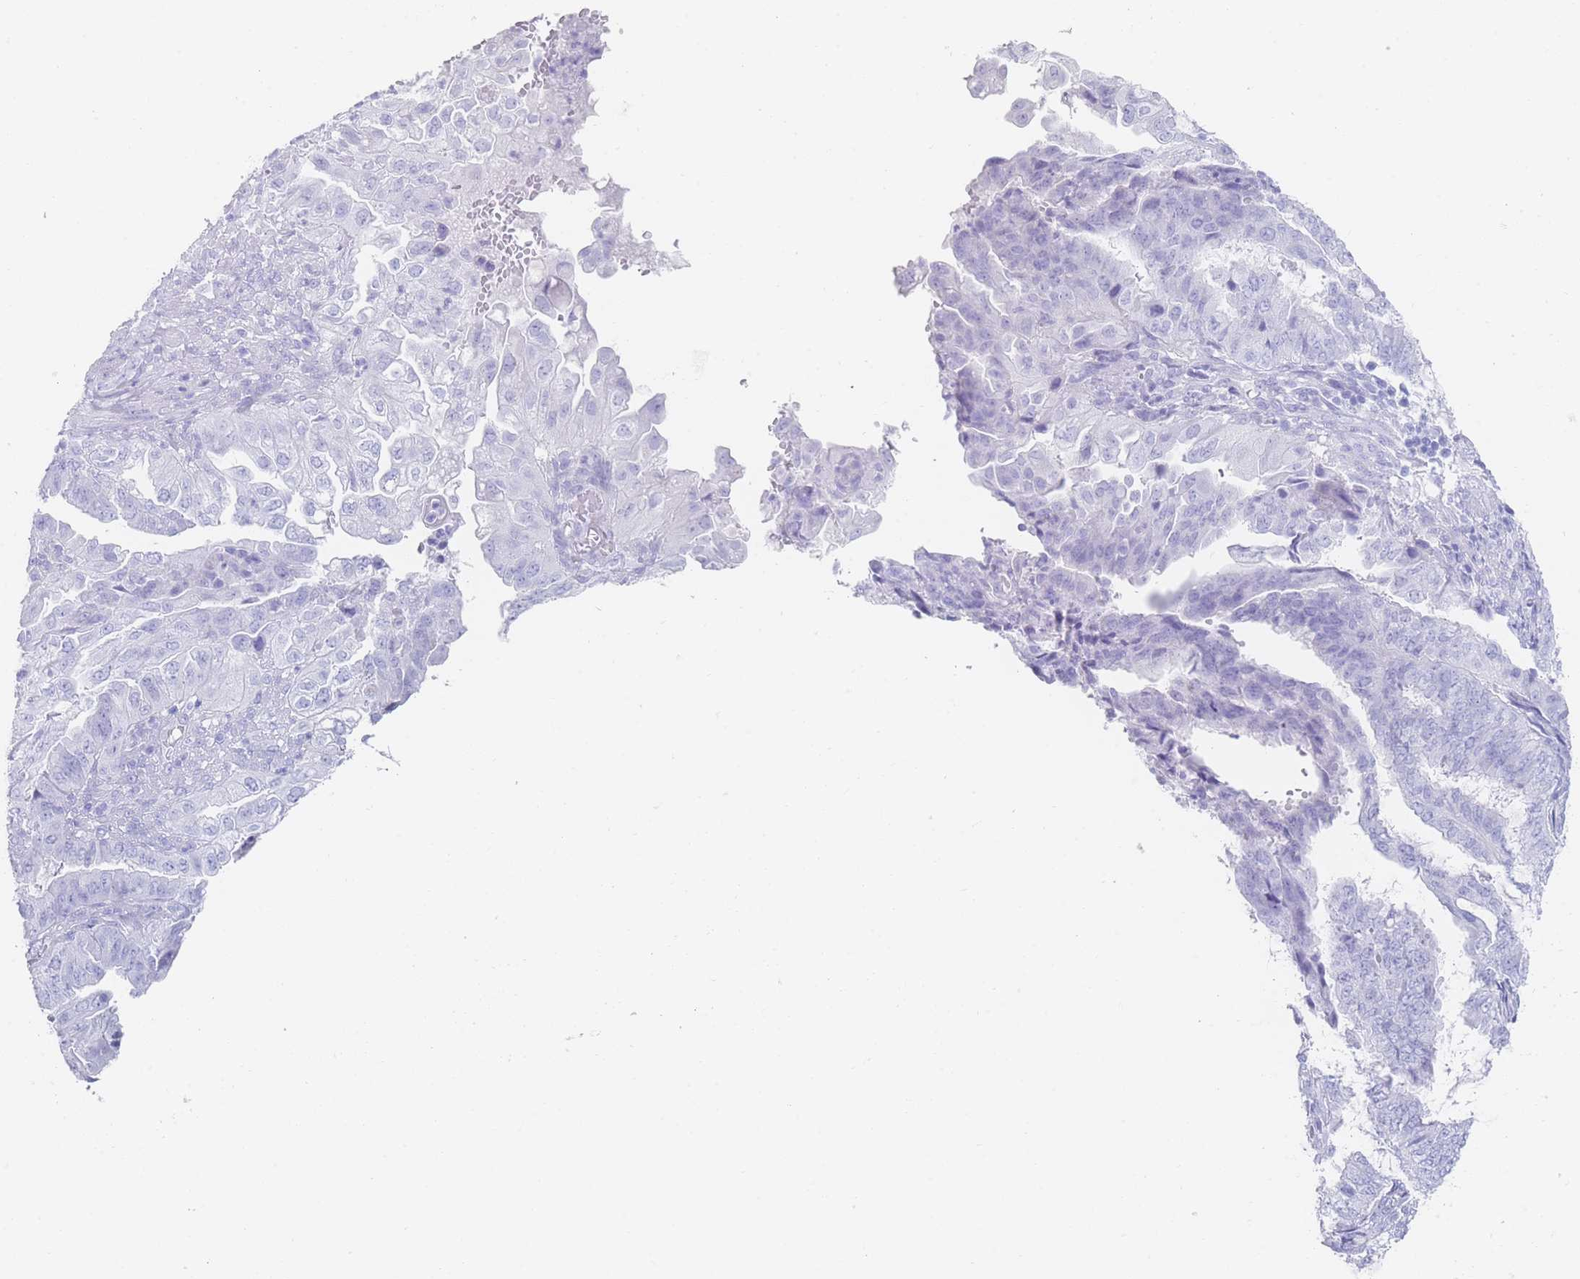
{"staining": {"intensity": "negative", "quantity": "none", "location": "none"}, "tissue": "endometrial cancer", "cell_type": "Tumor cells", "image_type": "cancer", "snomed": [{"axis": "morphology", "description": "Adenocarcinoma, NOS"}, {"axis": "topography", "description": "Endometrium"}], "caption": "The micrograph displays no staining of tumor cells in adenocarcinoma (endometrial). The staining was performed using DAB to visualize the protein expression in brown, while the nuclei were stained in blue with hematoxylin (Magnification: 20x).", "gene": "LRRC37A", "patient": {"sex": "female", "age": 51}}